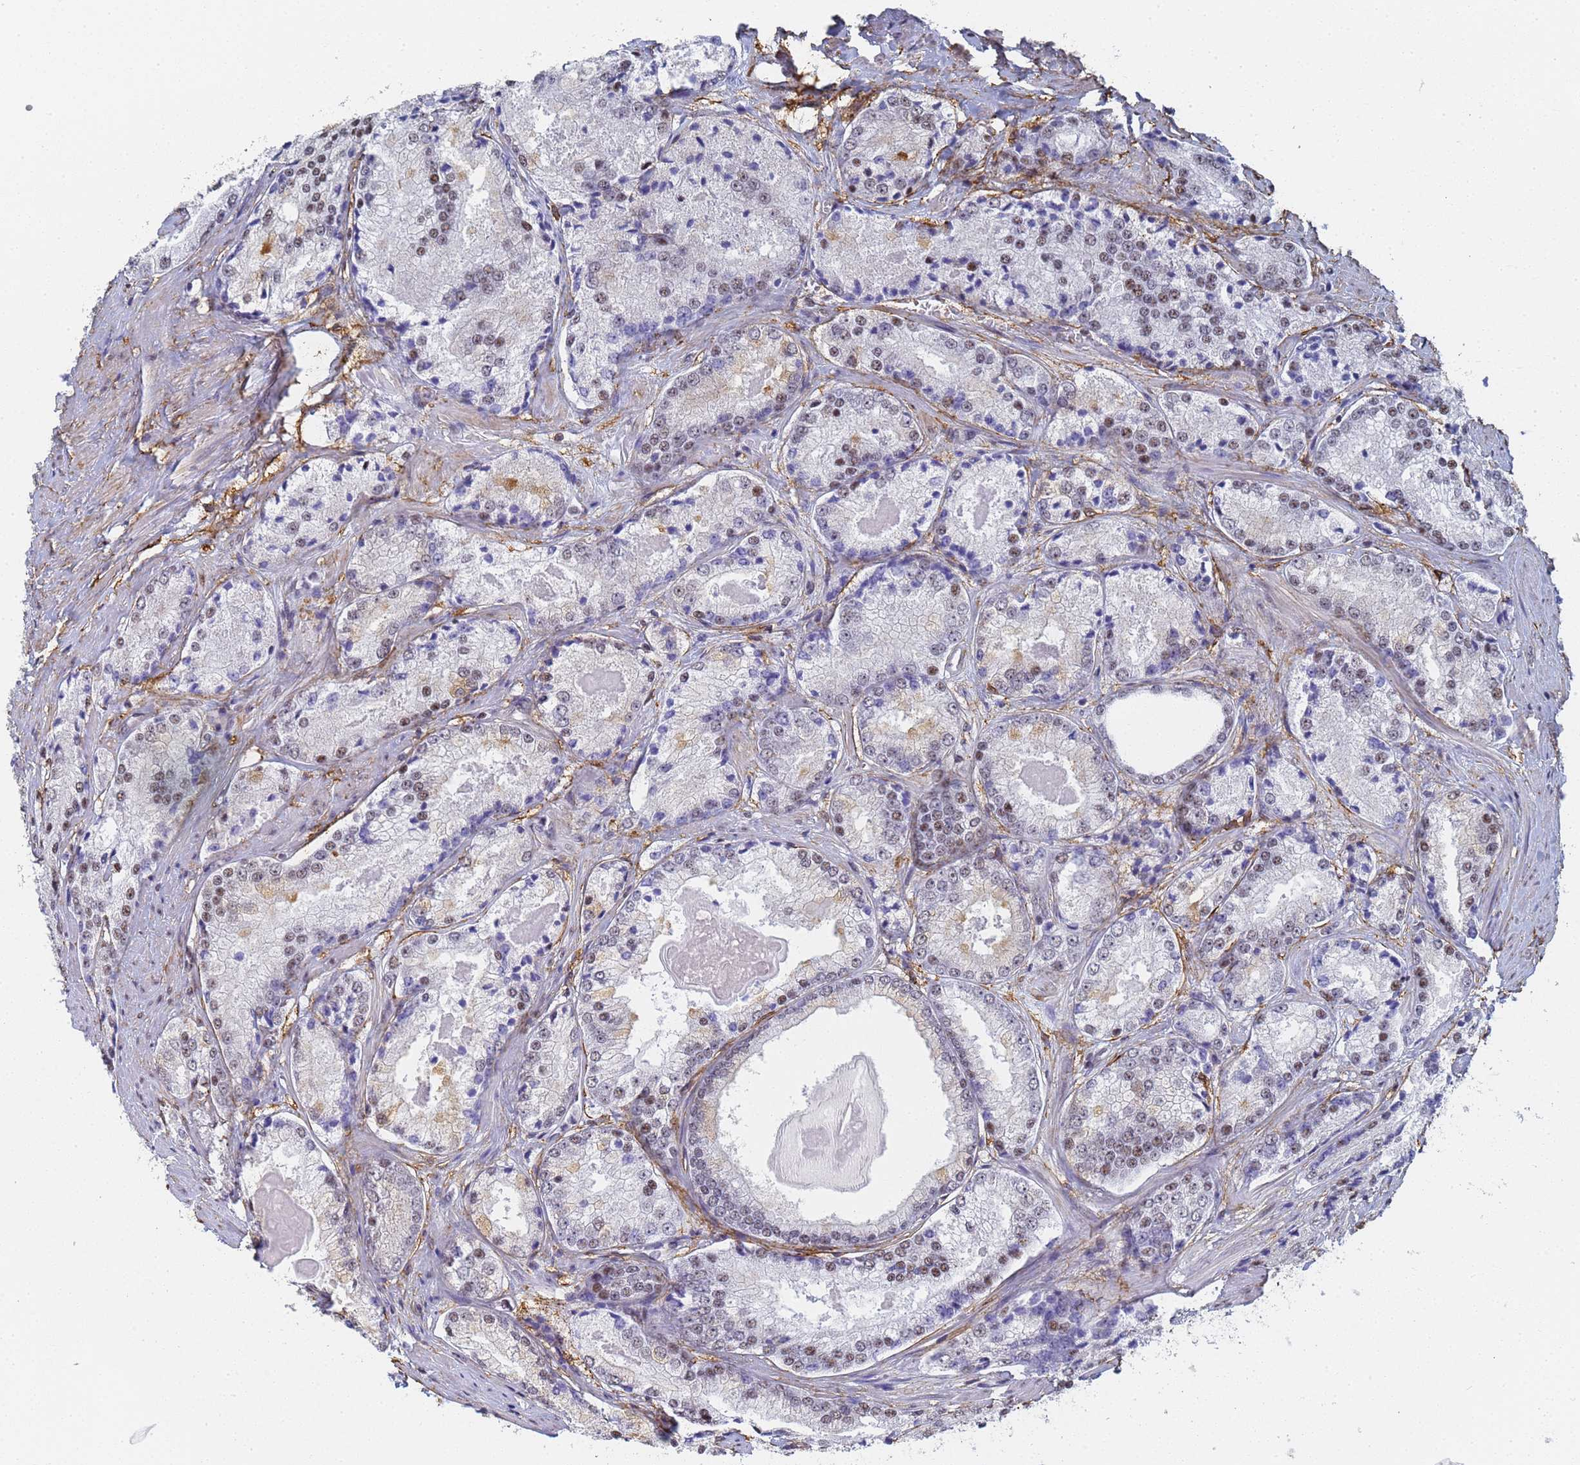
{"staining": {"intensity": "moderate", "quantity": "<25%", "location": "nuclear"}, "tissue": "prostate cancer", "cell_type": "Tumor cells", "image_type": "cancer", "snomed": [{"axis": "morphology", "description": "Adenocarcinoma, Low grade"}, {"axis": "topography", "description": "Prostate"}], "caption": "DAB immunohistochemical staining of human prostate adenocarcinoma (low-grade) exhibits moderate nuclear protein positivity in about <25% of tumor cells. The staining is performed using DAB brown chromogen to label protein expression. The nuclei are counter-stained blue using hematoxylin.", "gene": "PRRT4", "patient": {"sex": "male", "age": 68}}